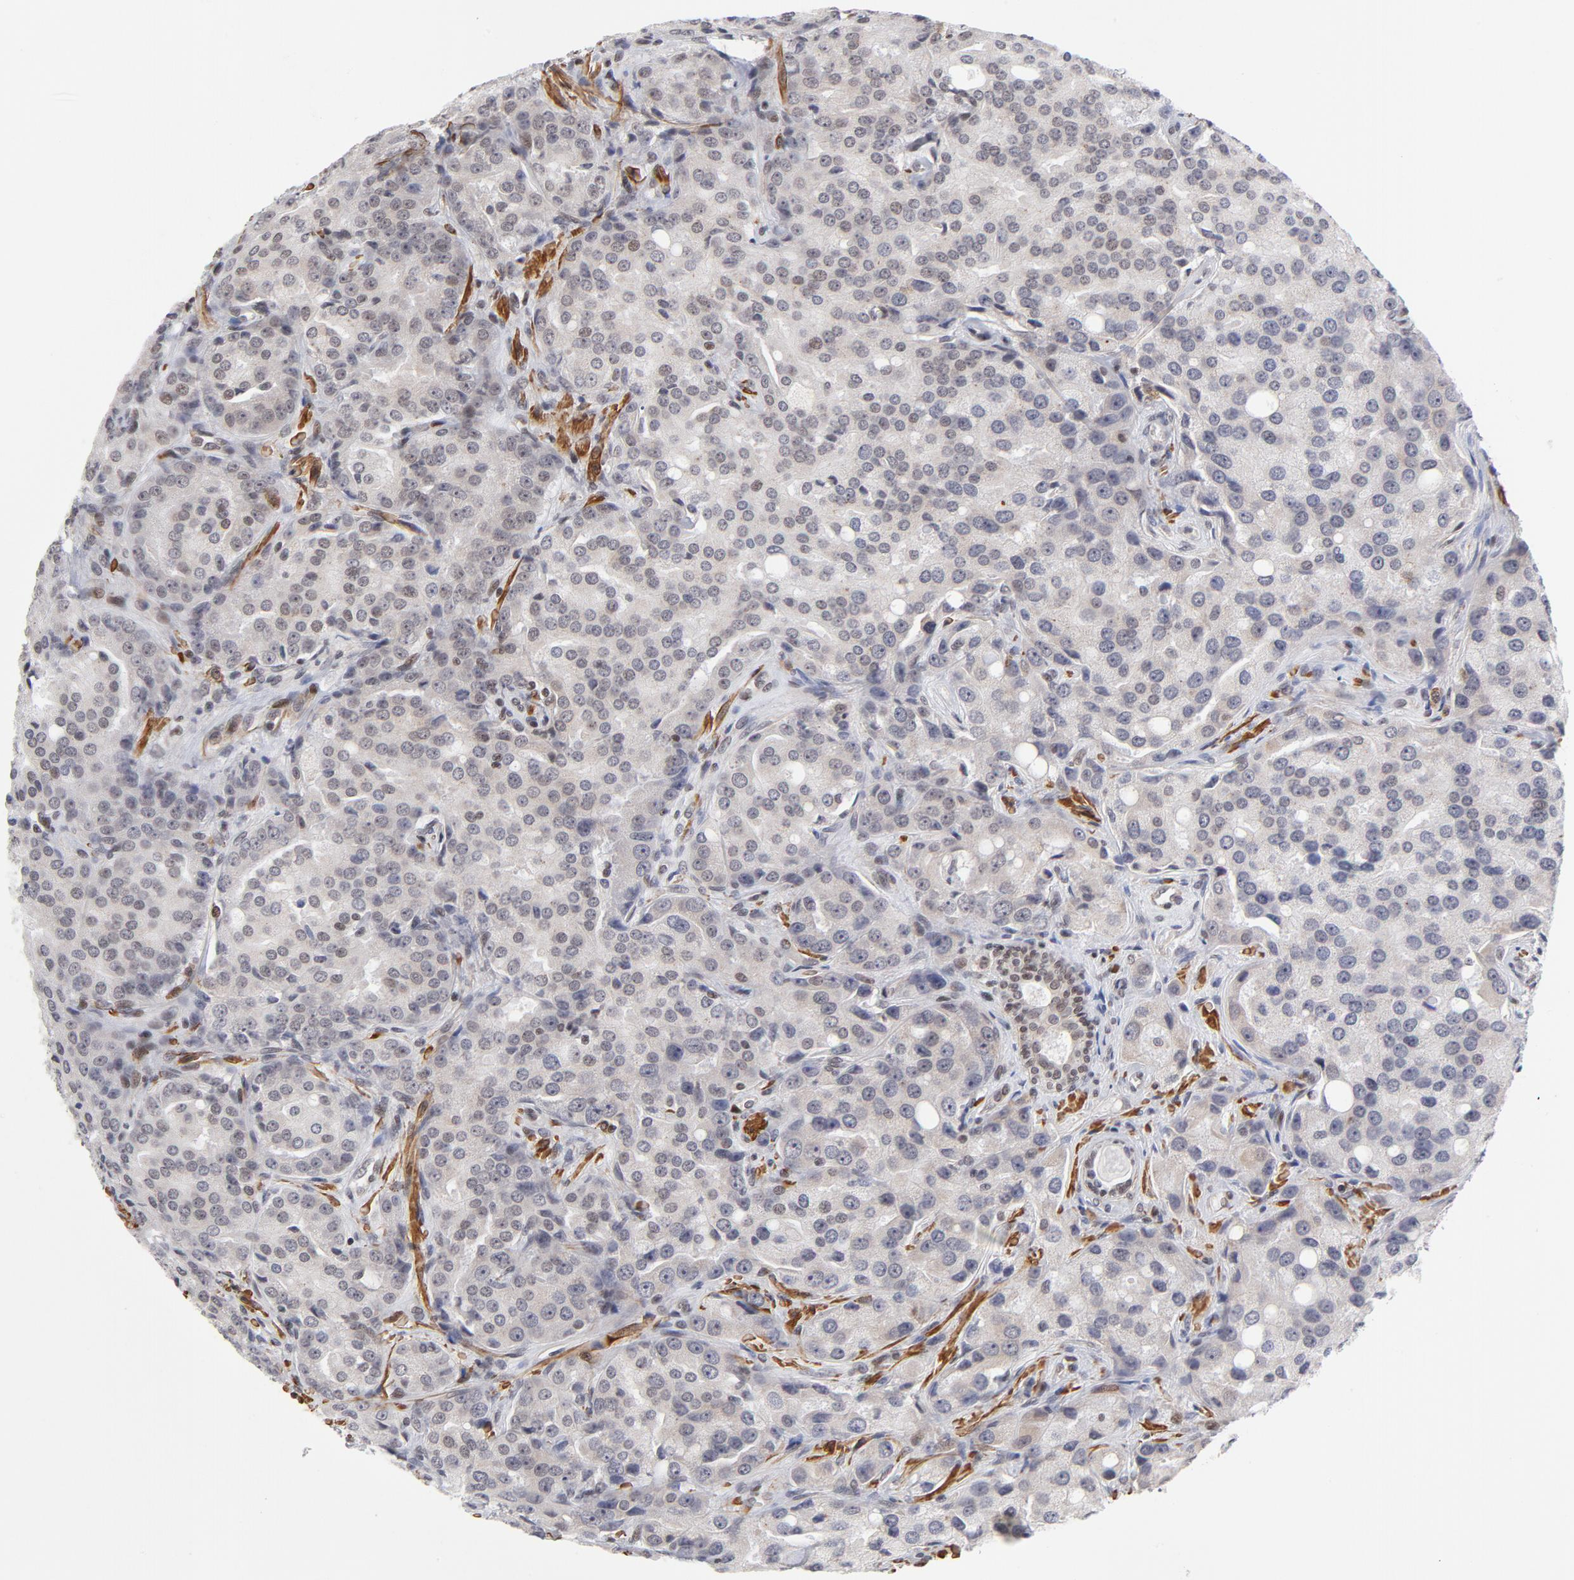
{"staining": {"intensity": "weak", "quantity": "<25%", "location": "nuclear"}, "tissue": "prostate cancer", "cell_type": "Tumor cells", "image_type": "cancer", "snomed": [{"axis": "morphology", "description": "Adenocarcinoma, High grade"}, {"axis": "topography", "description": "Prostate"}], "caption": "Tumor cells show no significant expression in prostate cancer. (DAB (3,3'-diaminobenzidine) immunohistochemistry, high magnification).", "gene": "CTCF", "patient": {"sex": "male", "age": 72}}